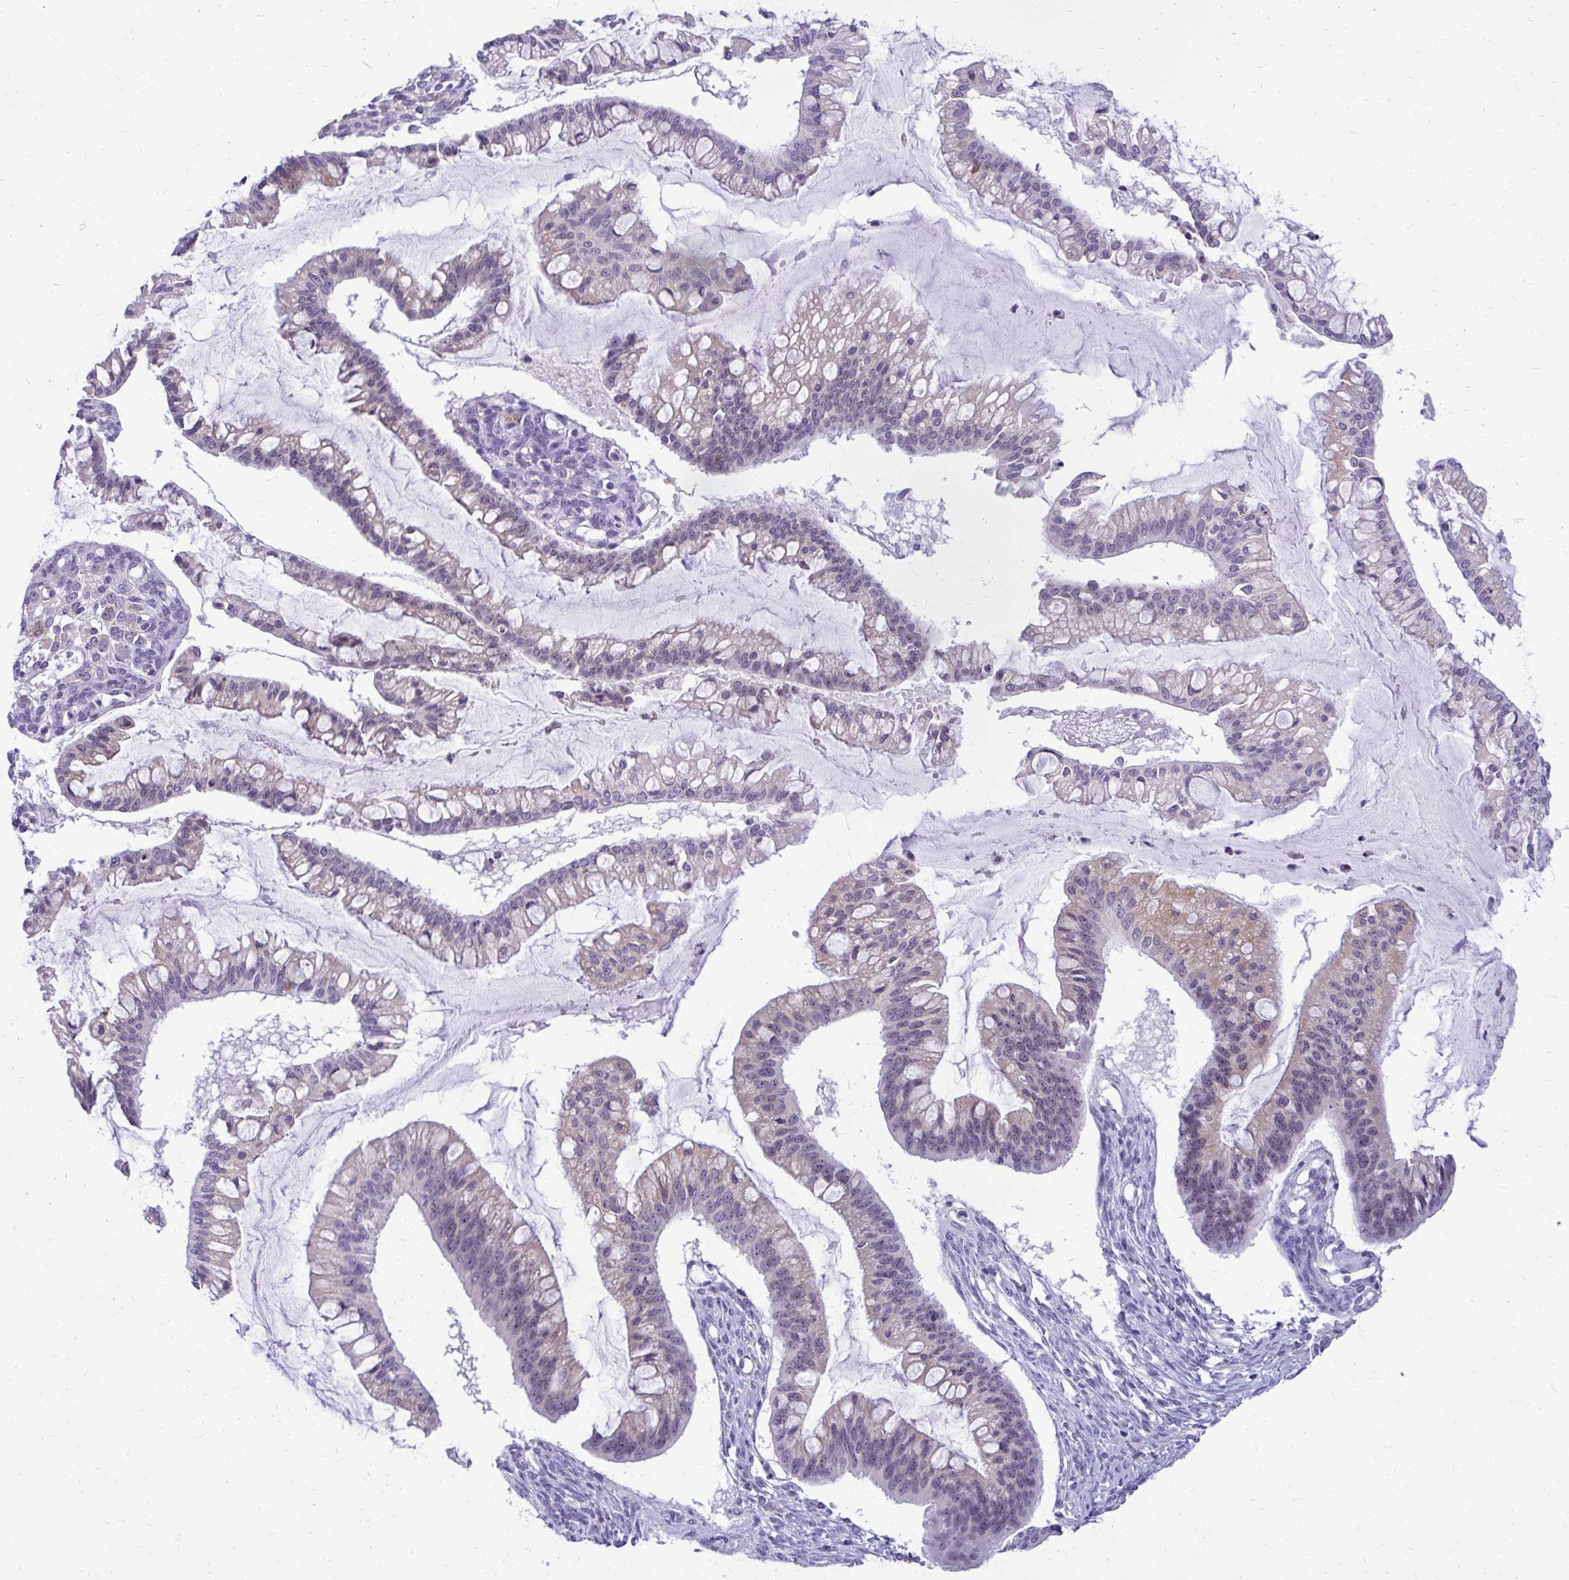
{"staining": {"intensity": "weak", "quantity": "25%-75%", "location": "cytoplasmic/membranous,nuclear"}, "tissue": "ovarian cancer", "cell_type": "Tumor cells", "image_type": "cancer", "snomed": [{"axis": "morphology", "description": "Cystadenocarcinoma, mucinous, NOS"}, {"axis": "topography", "description": "Ovary"}], "caption": "Protein analysis of mucinous cystadenocarcinoma (ovarian) tissue displays weak cytoplasmic/membranous and nuclear expression in approximately 25%-75% of tumor cells.", "gene": "NIFK", "patient": {"sex": "female", "age": 73}}